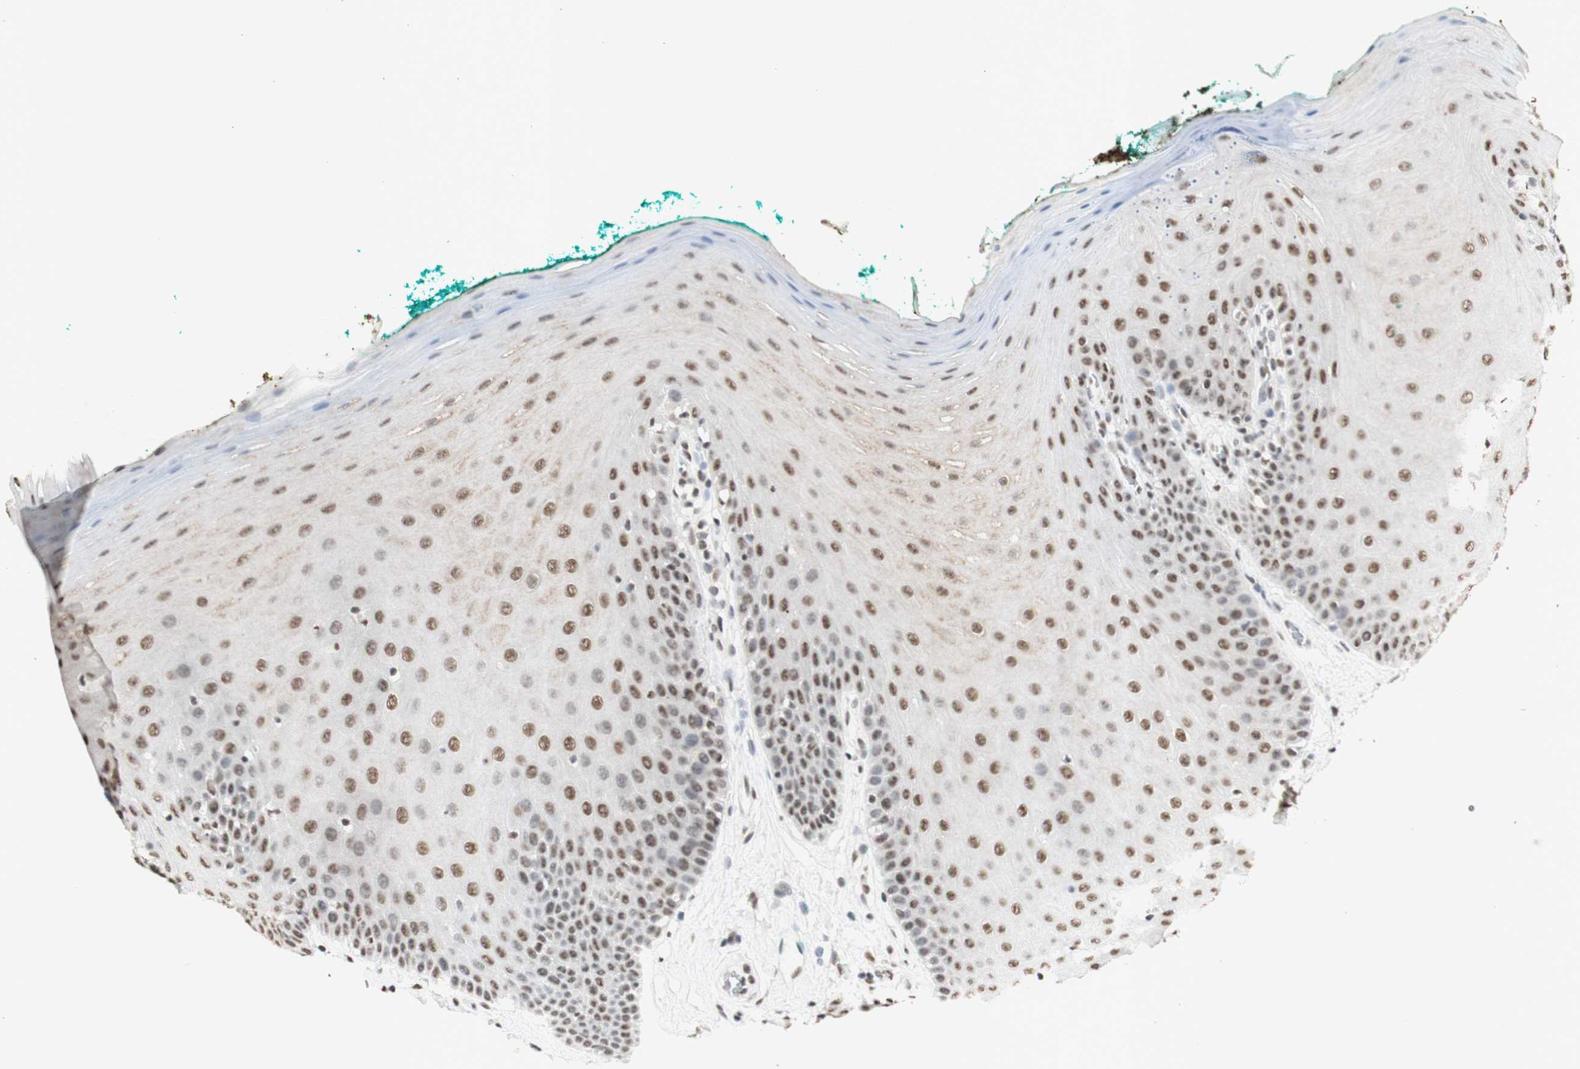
{"staining": {"intensity": "moderate", "quantity": ">75%", "location": "nuclear"}, "tissue": "oral mucosa", "cell_type": "Squamous epithelial cells", "image_type": "normal", "snomed": [{"axis": "morphology", "description": "Normal tissue, NOS"}, {"axis": "topography", "description": "Skeletal muscle"}, {"axis": "topography", "description": "Oral tissue"}], "caption": "Protein positivity by IHC displays moderate nuclear positivity in approximately >75% of squamous epithelial cells in benign oral mucosa. (IHC, brightfield microscopy, high magnification).", "gene": "SNRPB", "patient": {"sex": "male", "age": 58}}